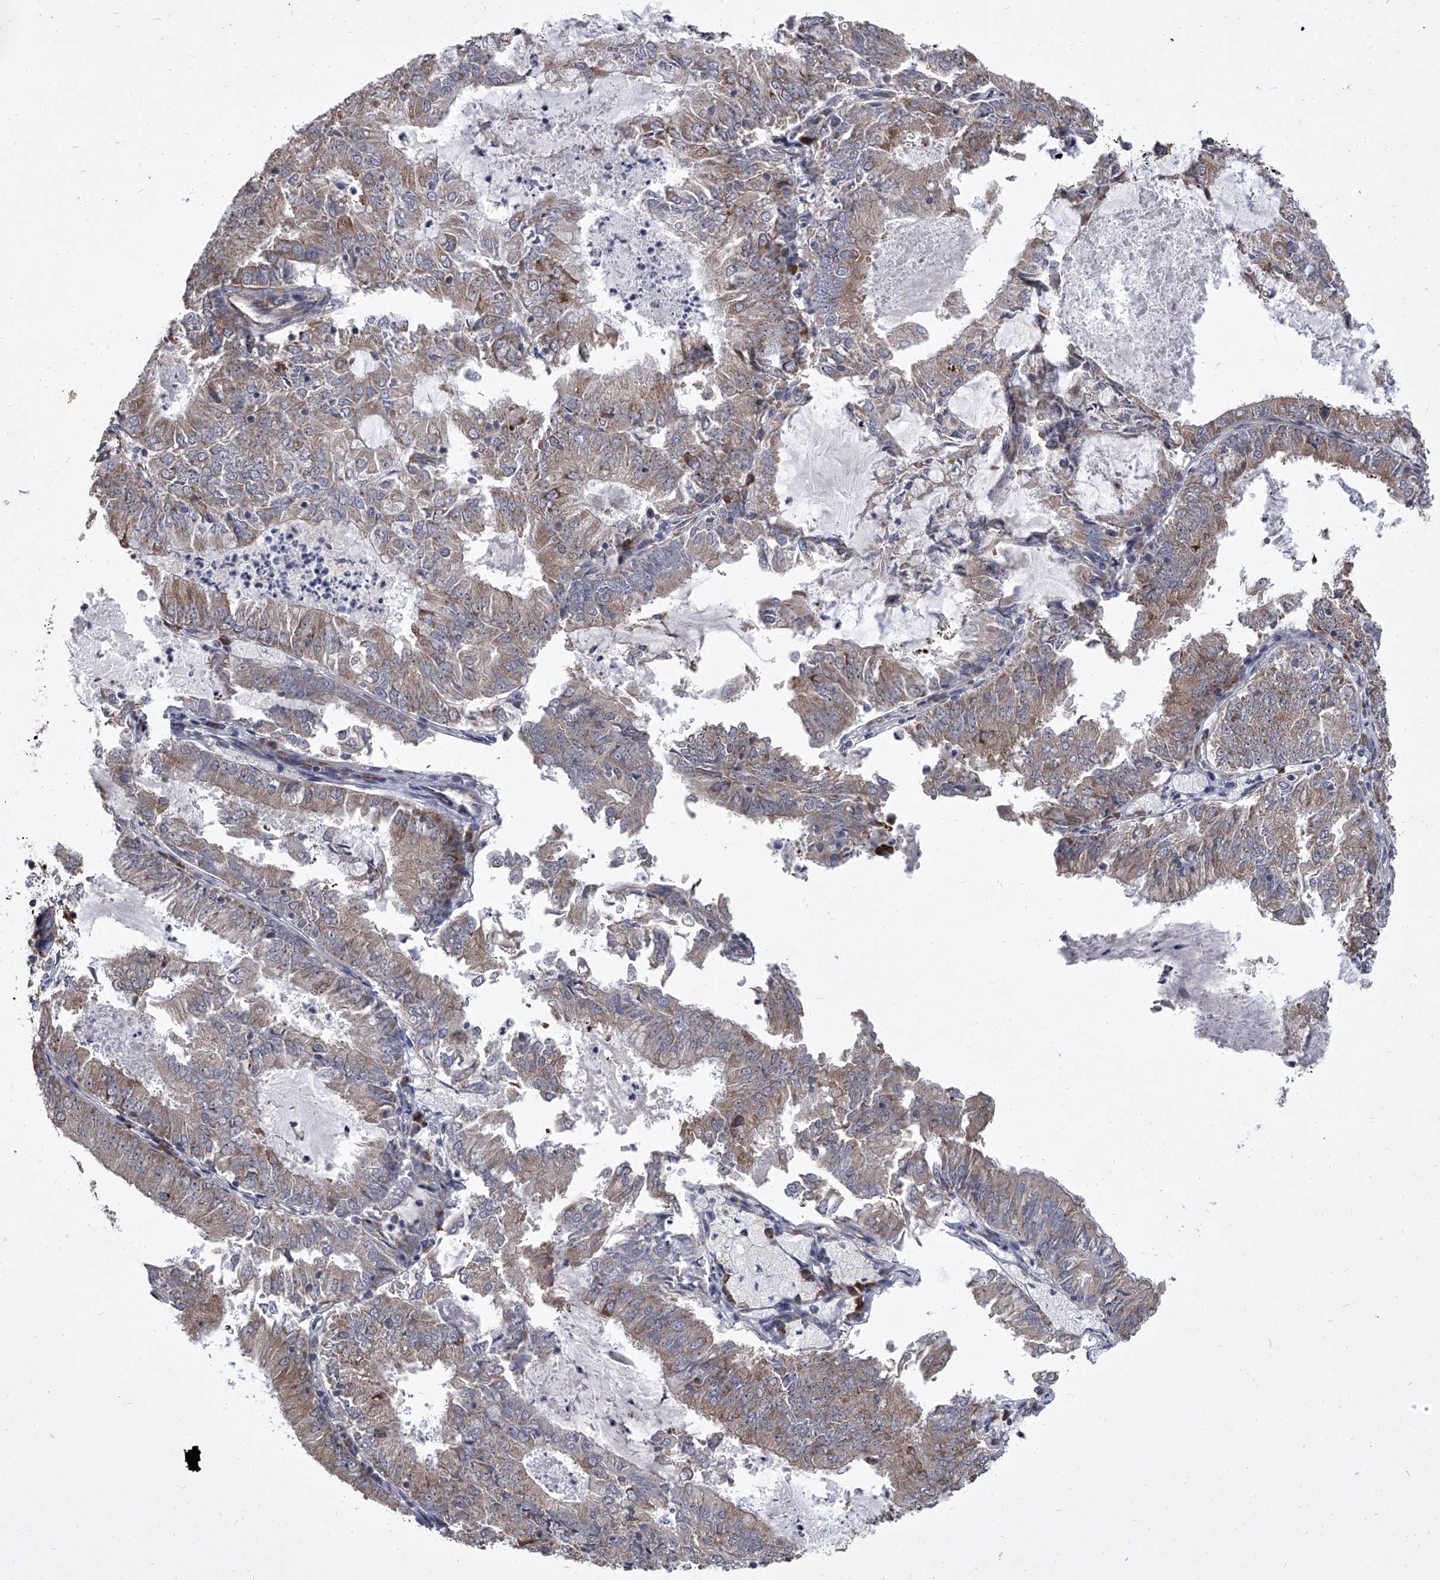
{"staining": {"intensity": "weak", "quantity": "25%-75%", "location": "cytoplasmic/membranous"}, "tissue": "endometrial cancer", "cell_type": "Tumor cells", "image_type": "cancer", "snomed": [{"axis": "morphology", "description": "Adenocarcinoma, NOS"}, {"axis": "topography", "description": "Endometrium"}], "caption": "Immunohistochemistry (IHC) of human endometrial cancer (adenocarcinoma) displays low levels of weak cytoplasmic/membranous staining in about 25%-75% of tumor cells.", "gene": "EIF2S2", "patient": {"sex": "female", "age": 57}}